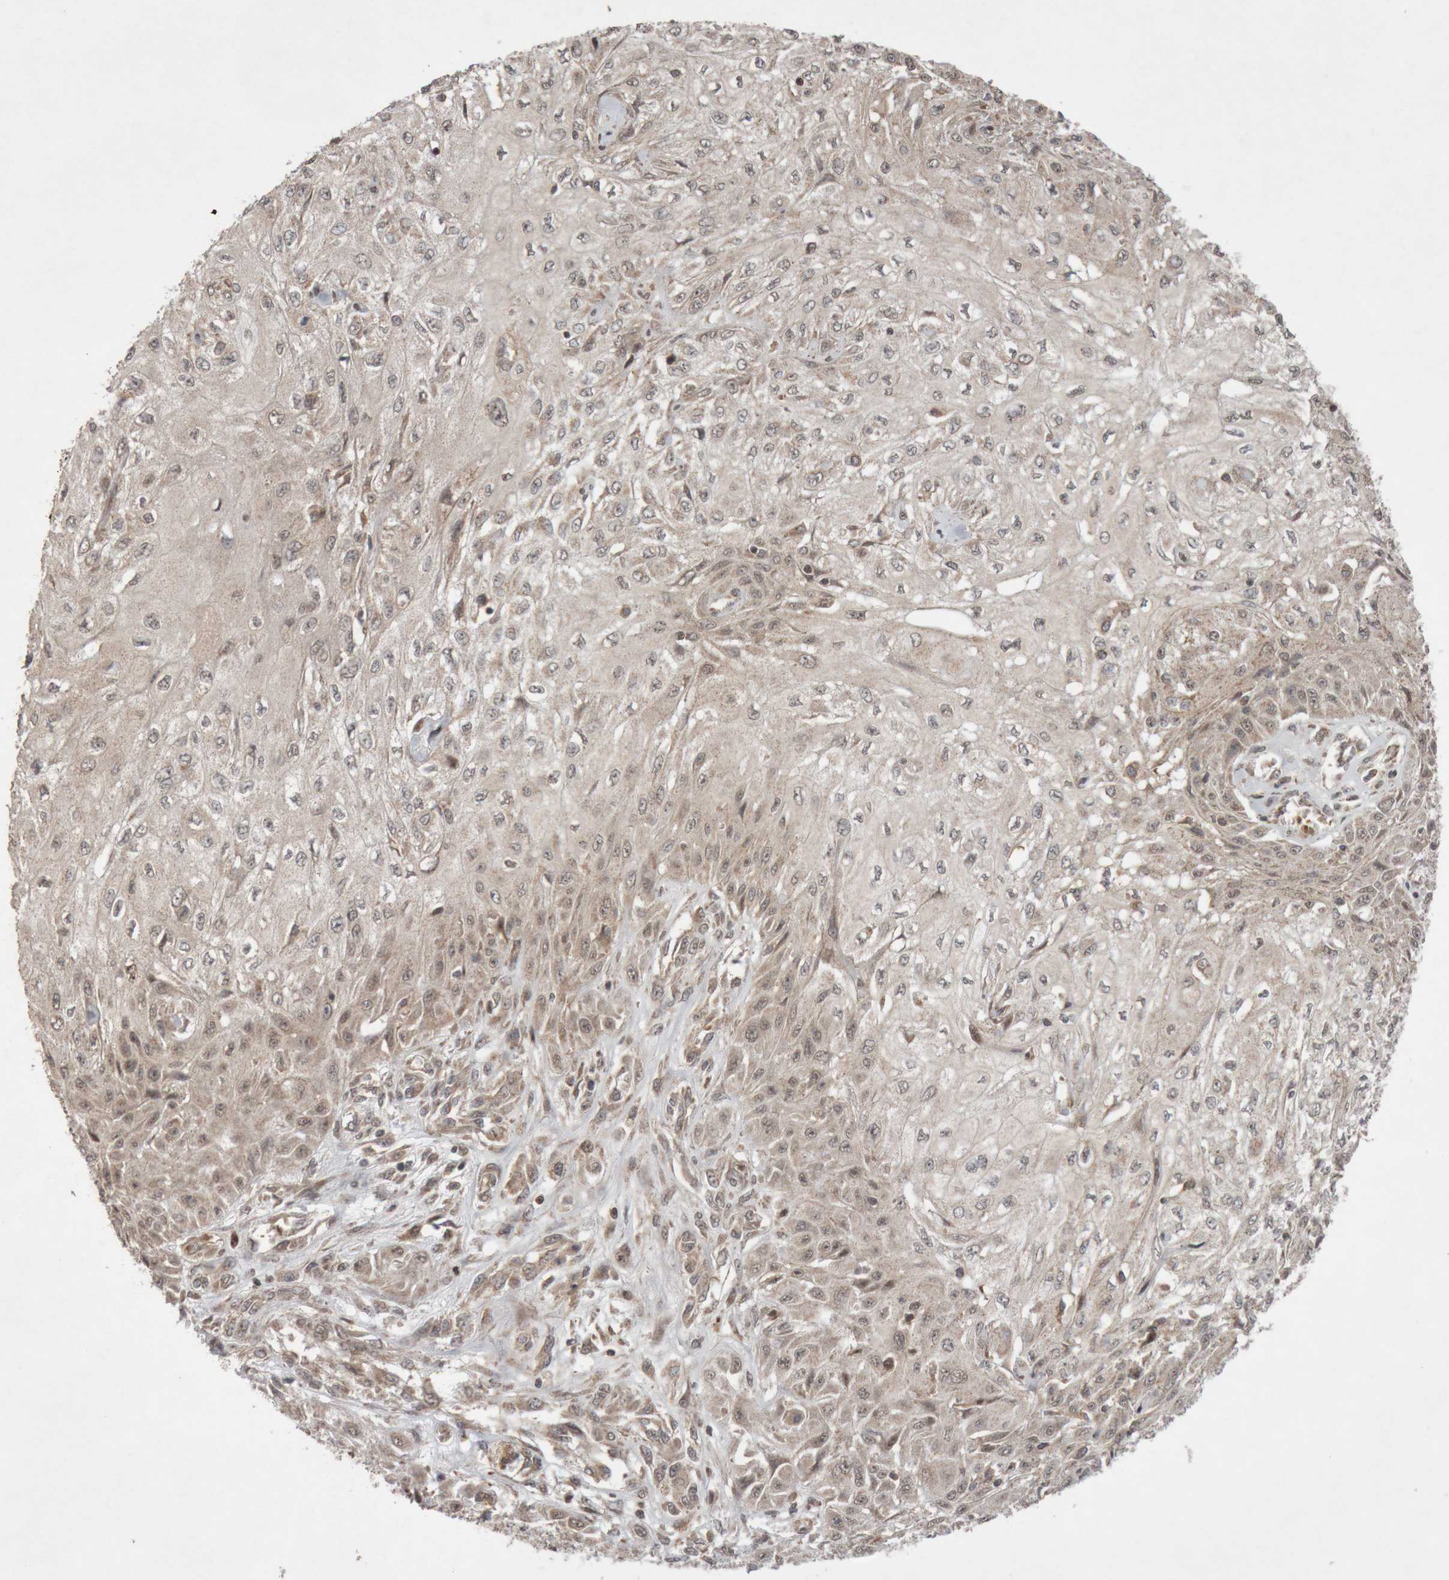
{"staining": {"intensity": "weak", "quantity": "25%-75%", "location": "cytoplasmic/membranous"}, "tissue": "skin cancer", "cell_type": "Tumor cells", "image_type": "cancer", "snomed": [{"axis": "morphology", "description": "Squamous cell carcinoma, NOS"}, {"axis": "morphology", "description": "Squamous cell carcinoma, metastatic, NOS"}, {"axis": "topography", "description": "Skin"}, {"axis": "topography", "description": "Lymph node"}], "caption": "Tumor cells reveal low levels of weak cytoplasmic/membranous positivity in about 25%-75% of cells in human metastatic squamous cell carcinoma (skin).", "gene": "KIF21B", "patient": {"sex": "male", "age": 75}}